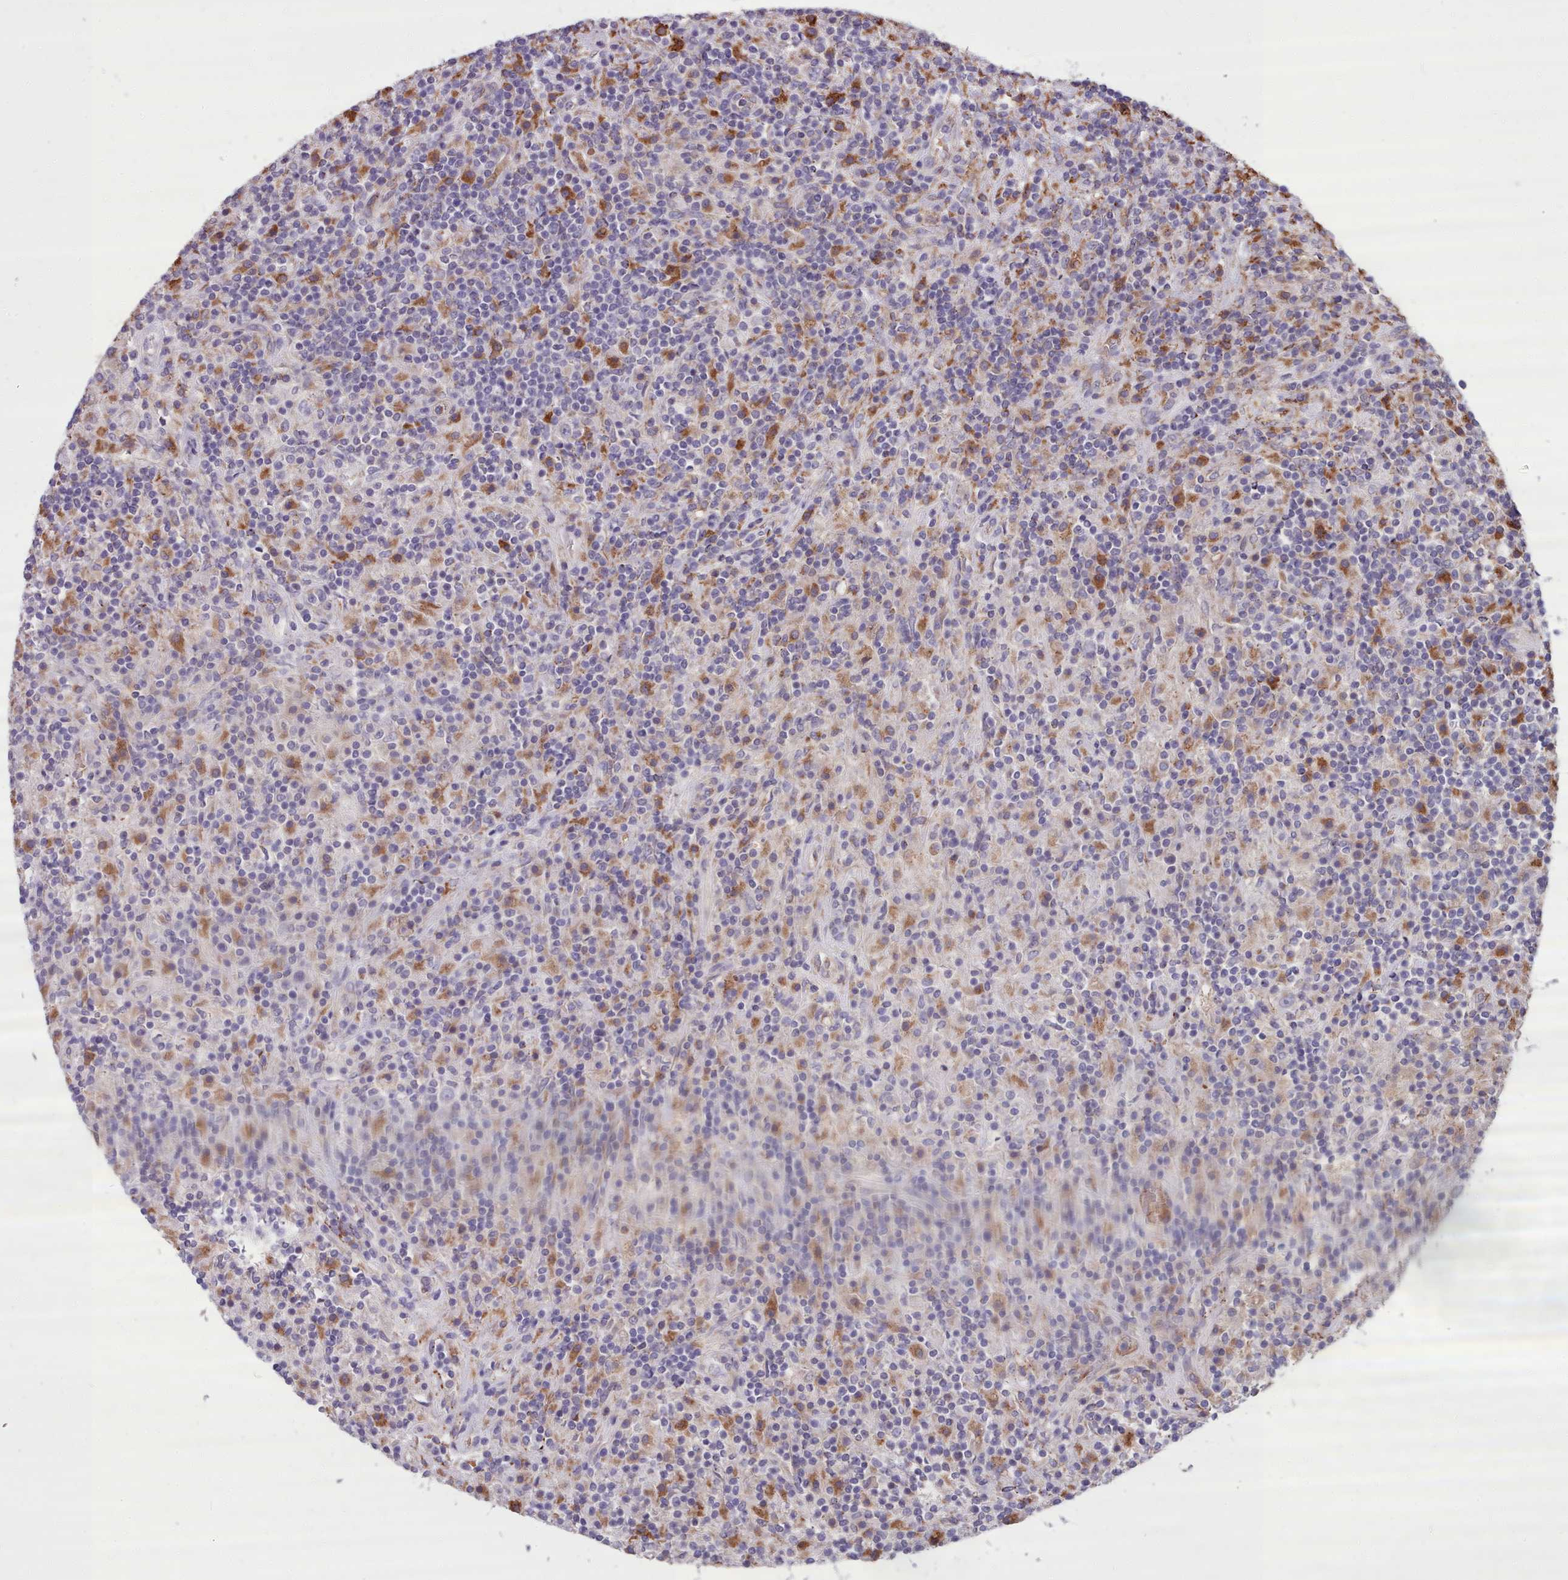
{"staining": {"intensity": "negative", "quantity": "none", "location": "none"}, "tissue": "lymphoma", "cell_type": "Tumor cells", "image_type": "cancer", "snomed": [{"axis": "morphology", "description": "Hodgkin's disease, NOS"}, {"axis": "topography", "description": "Lymph node"}], "caption": "The IHC photomicrograph has no significant positivity in tumor cells of lymphoma tissue.", "gene": "PACSIN3", "patient": {"sex": "male", "age": 70}}